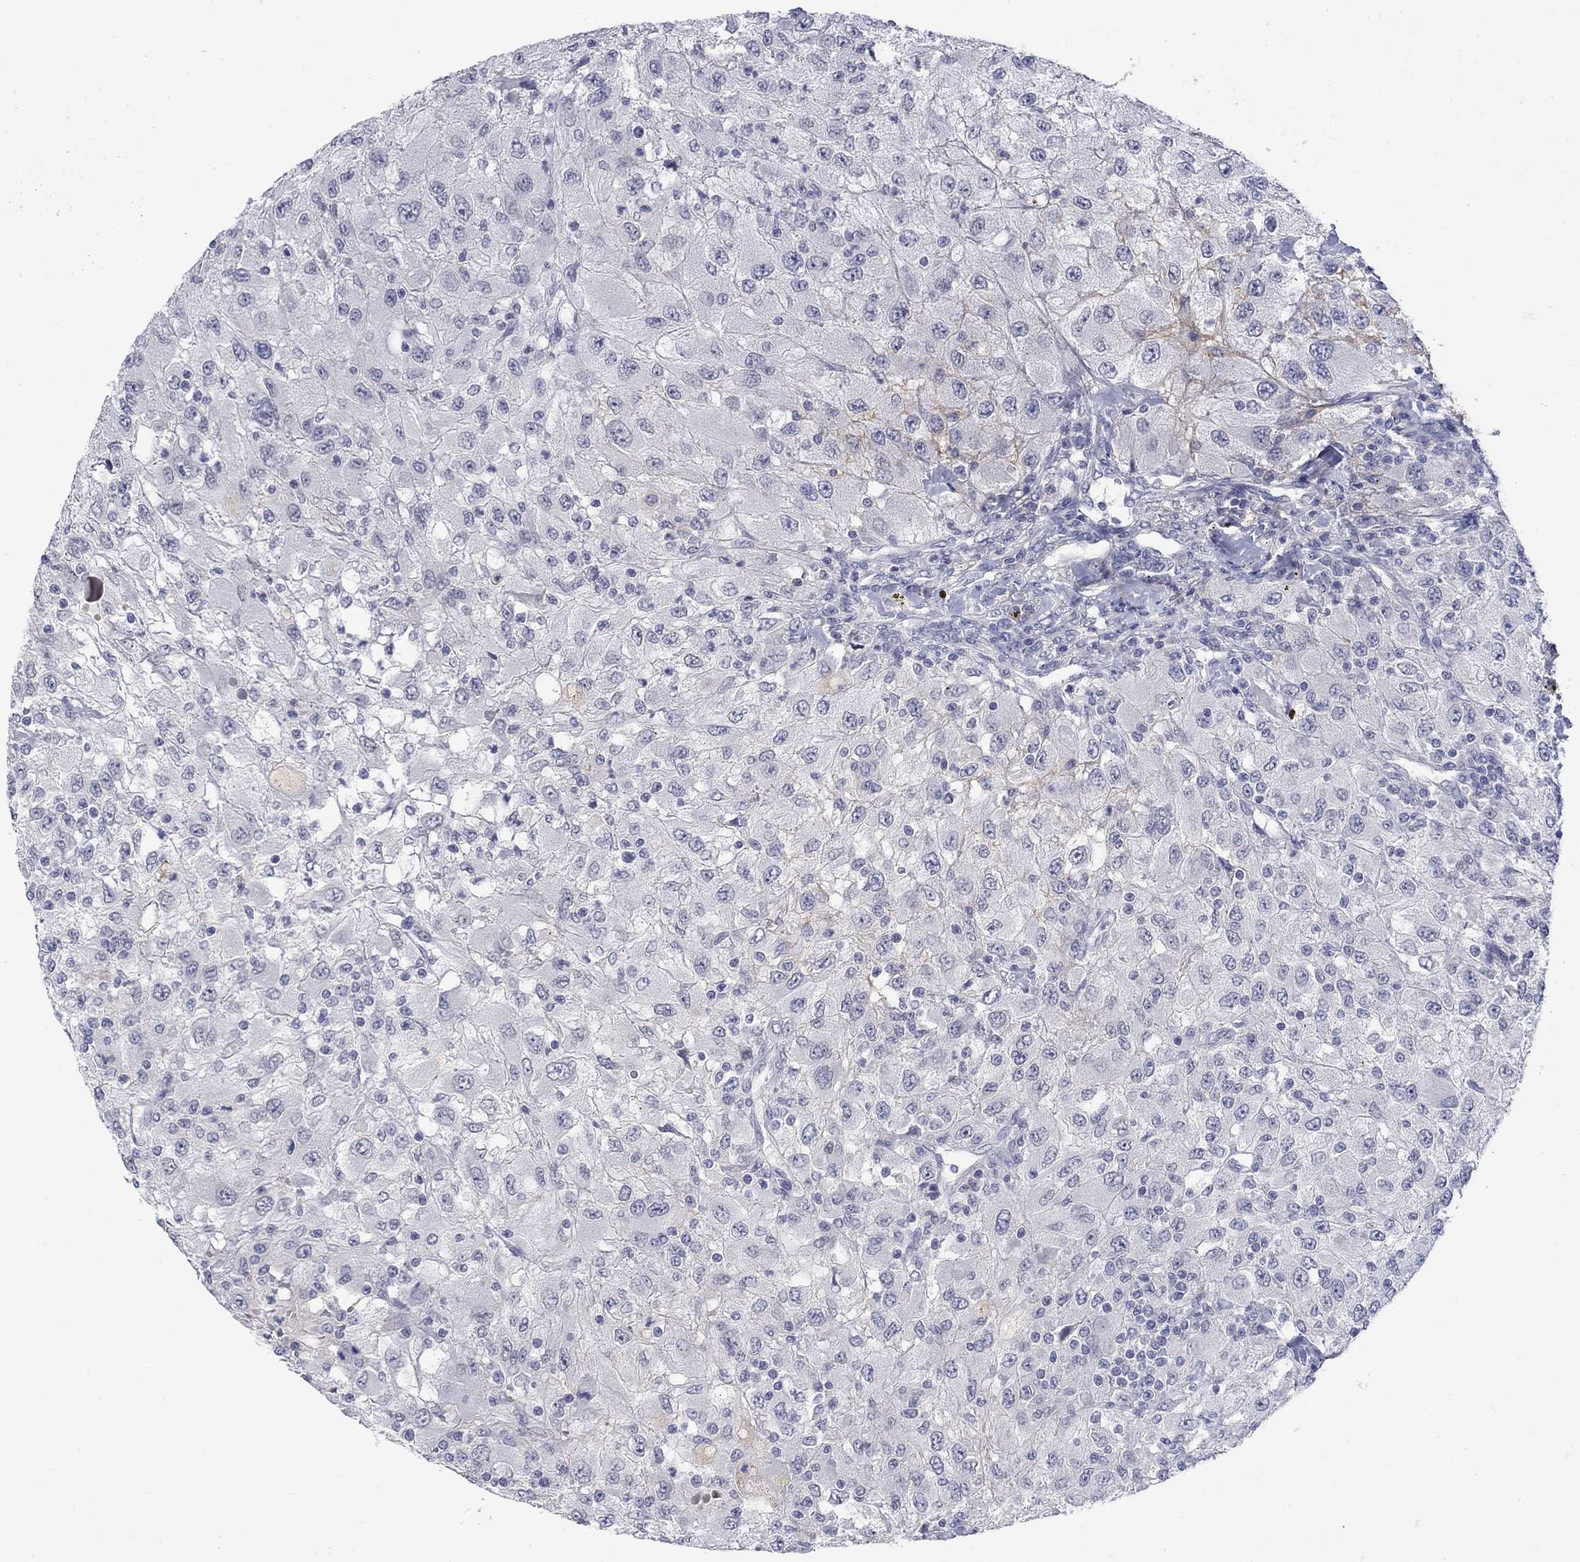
{"staining": {"intensity": "weak", "quantity": "<25%", "location": "cytoplasmic/membranous"}, "tissue": "renal cancer", "cell_type": "Tumor cells", "image_type": "cancer", "snomed": [{"axis": "morphology", "description": "Adenocarcinoma, NOS"}, {"axis": "topography", "description": "Kidney"}], "caption": "The micrograph shows no staining of tumor cells in adenocarcinoma (renal).", "gene": "NSMF", "patient": {"sex": "female", "age": 67}}